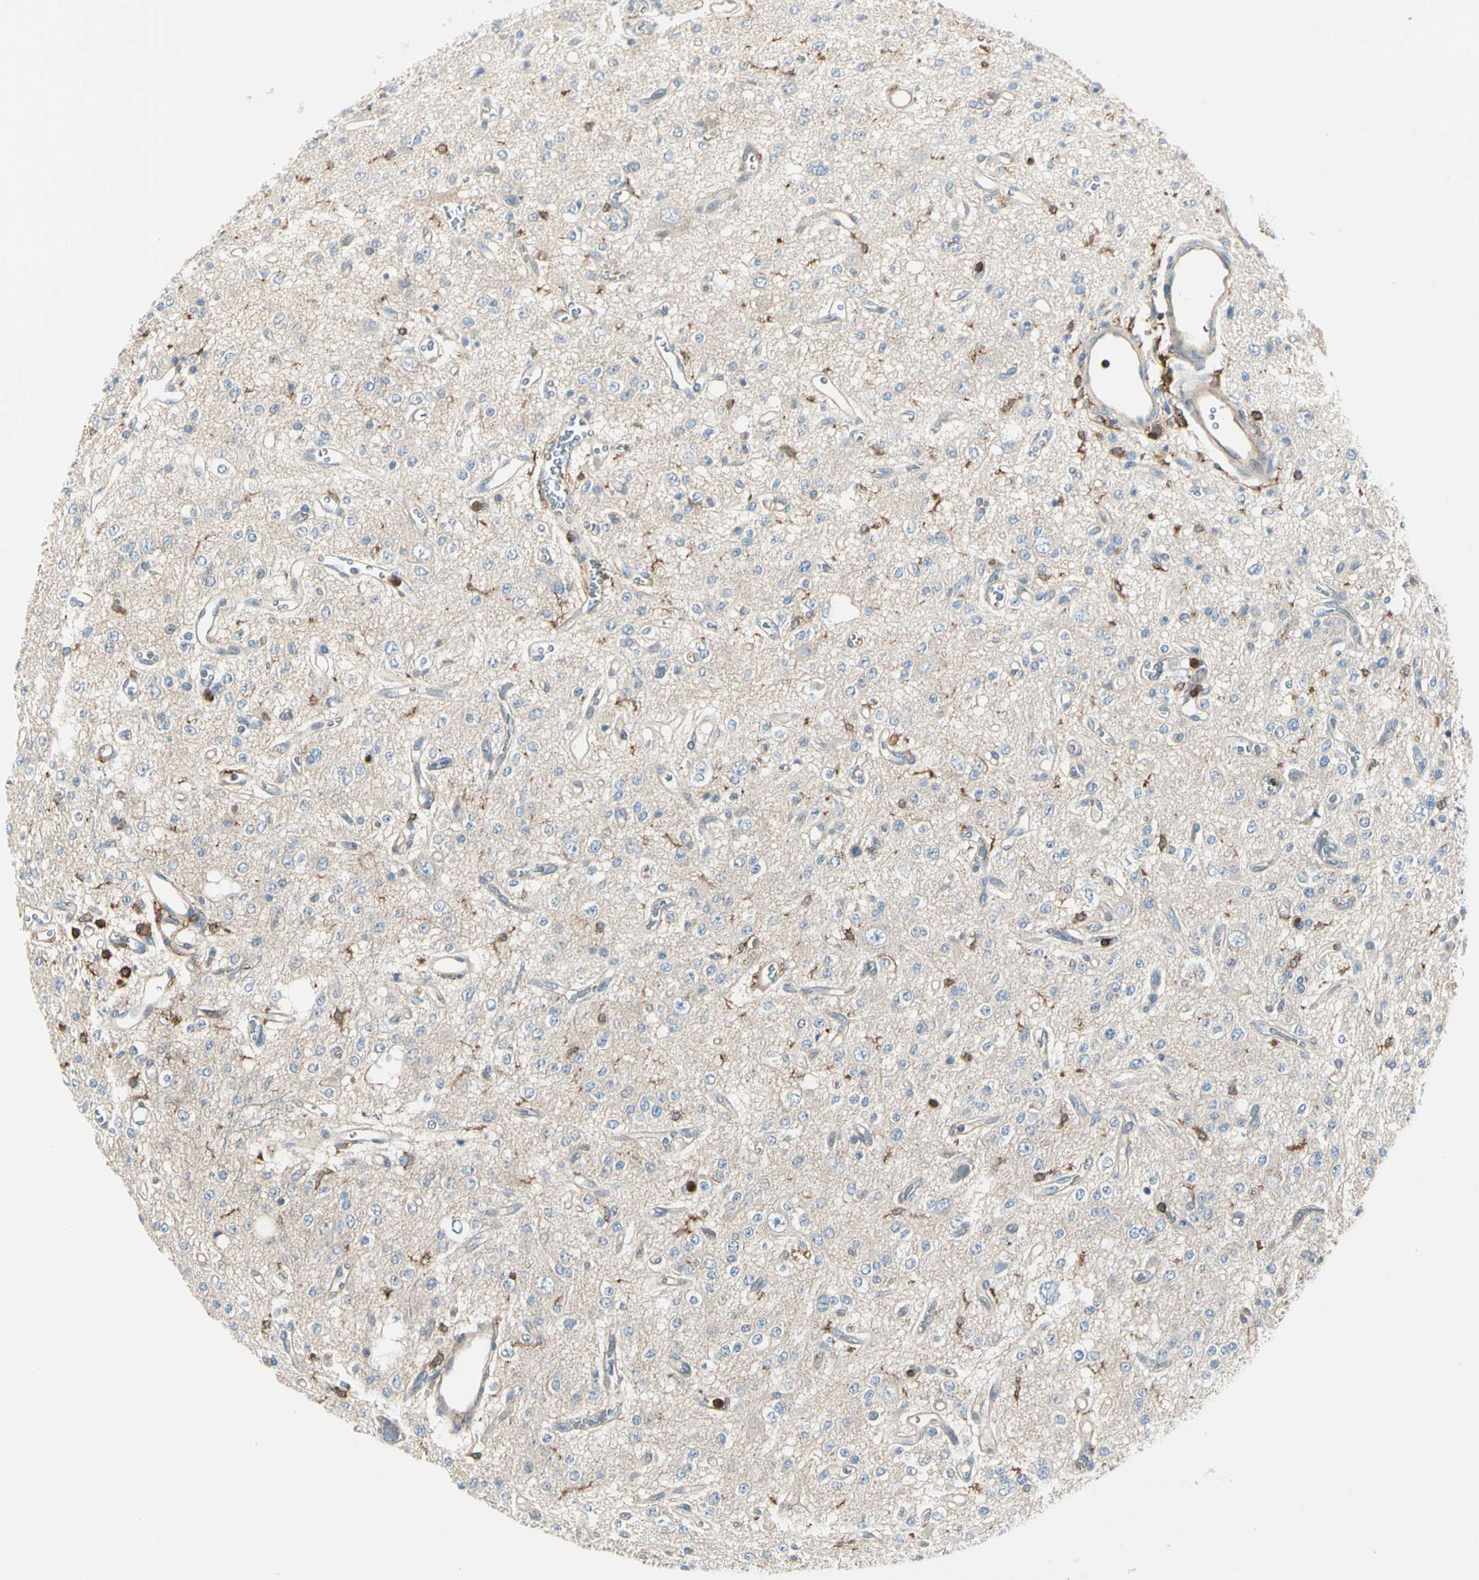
{"staining": {"intensity": "moderate", "quantity": "<25%", "location": "cytoplasmic/membranous"}, "tissue": "glioma", "cell_type": "Tumor cells", "image_type": "cancer", "snomed": [{"axis": "morphology", "description": "Glioma, malignant, Low grade"}, {"axis": "topography", "description": "Brain"}], "caption": "Glioma stained with a brown dye displays moderate cytoplasmic/membranous positive positivity in about <25% of tumor cells.", "gene": "CAPZA2", "patient": {"sex": "male", "age": 38}}